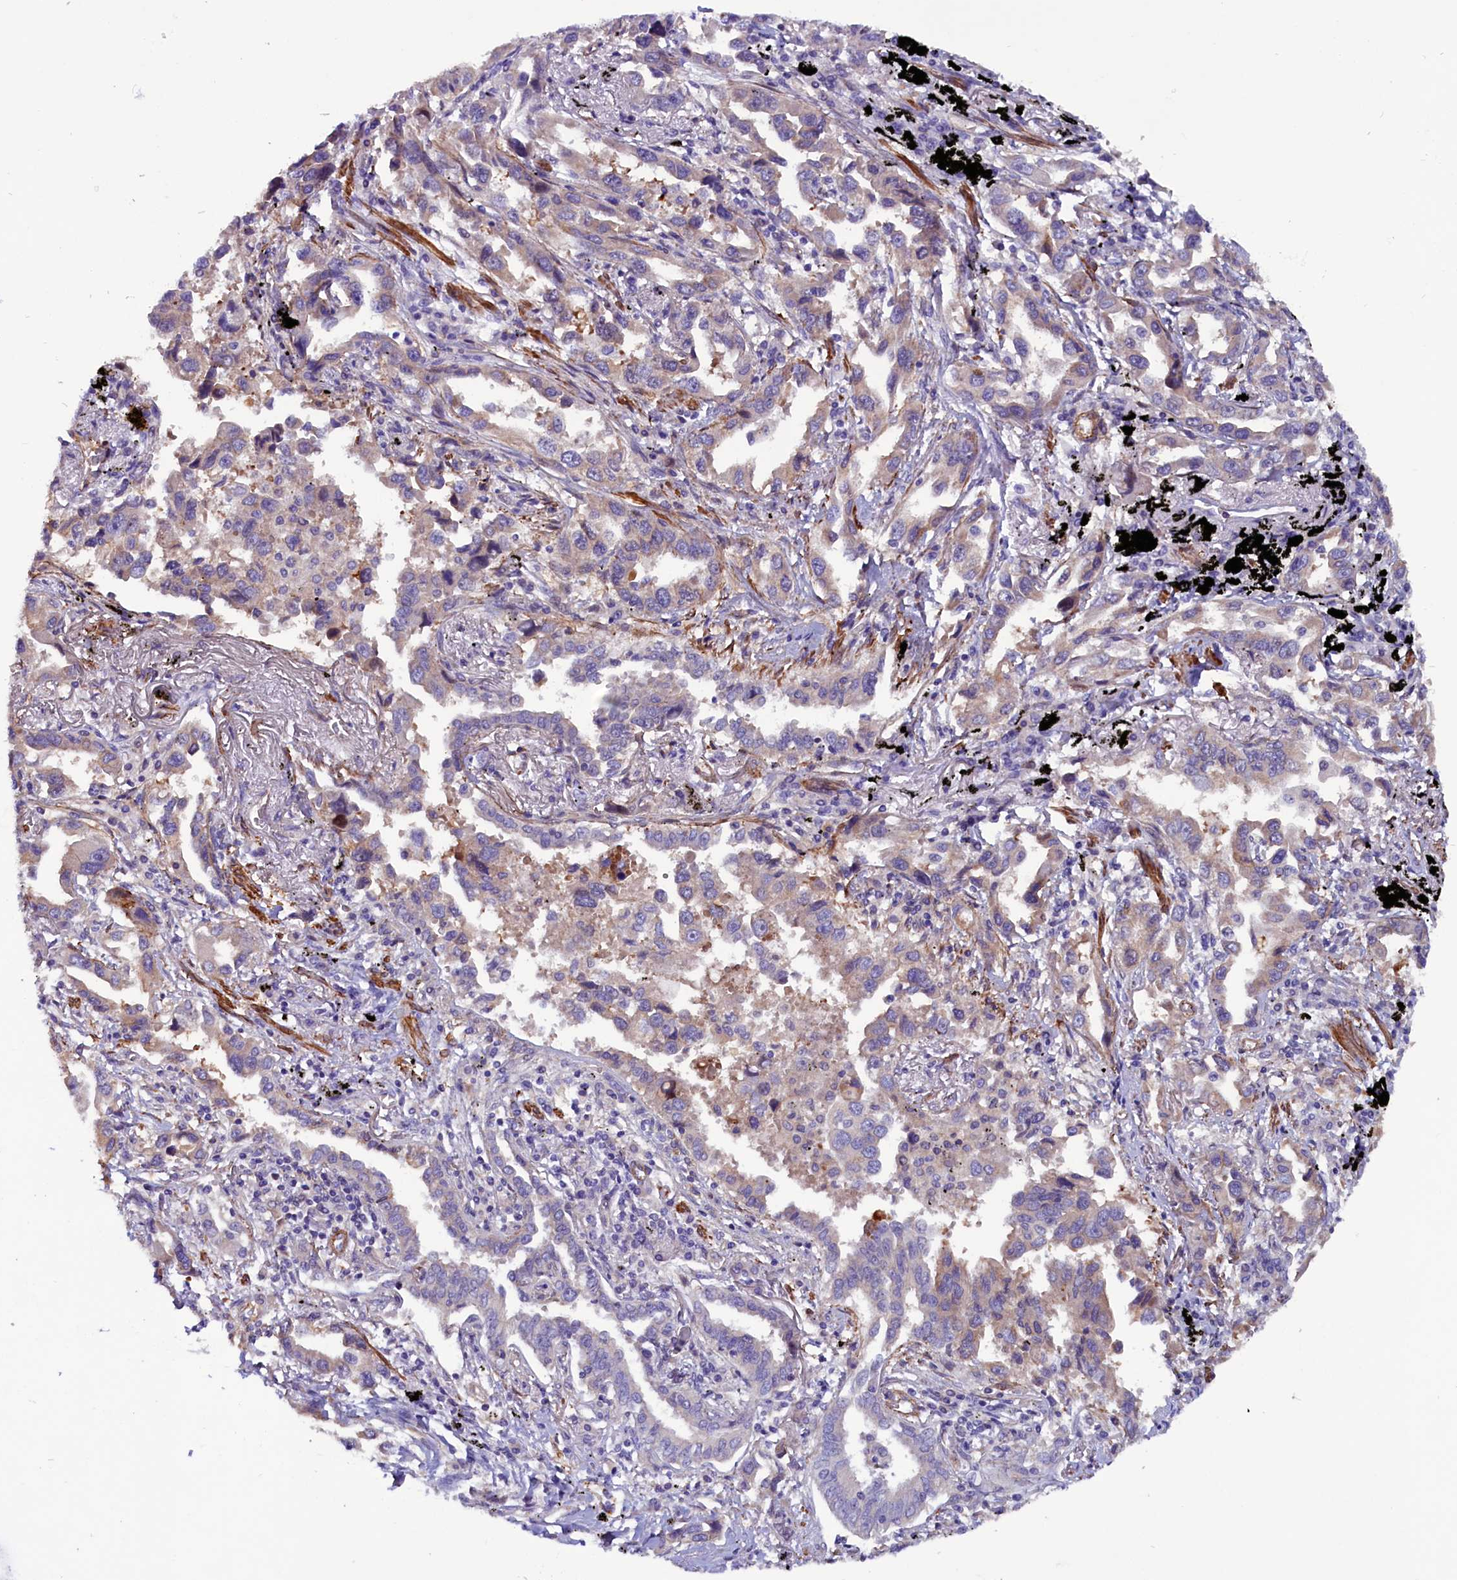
{"staining": {"intensity": "weak", "quantity": "<25%", "location": "cytoplasmic/membranous"}, "tissue": "lung cancer", "cell_type": "Tumor cells", "image_type": "cancer", "snomed": [{"axis": "morphology", "description": "Adenocarcinoma, NOS"}, {"axis": "topography", "description": "Lung"}], "caption": "Immunohistochemistry (IHC) image of lung cancer stained for a protein (brown), which exhibits no positivity in tumor cells. The staining is performed using DAB brown chromogen with nuclei counter-stained in using hematoxylin.", "gene": "ZNF749", "patient": {"sex": "male", "age": 67}}